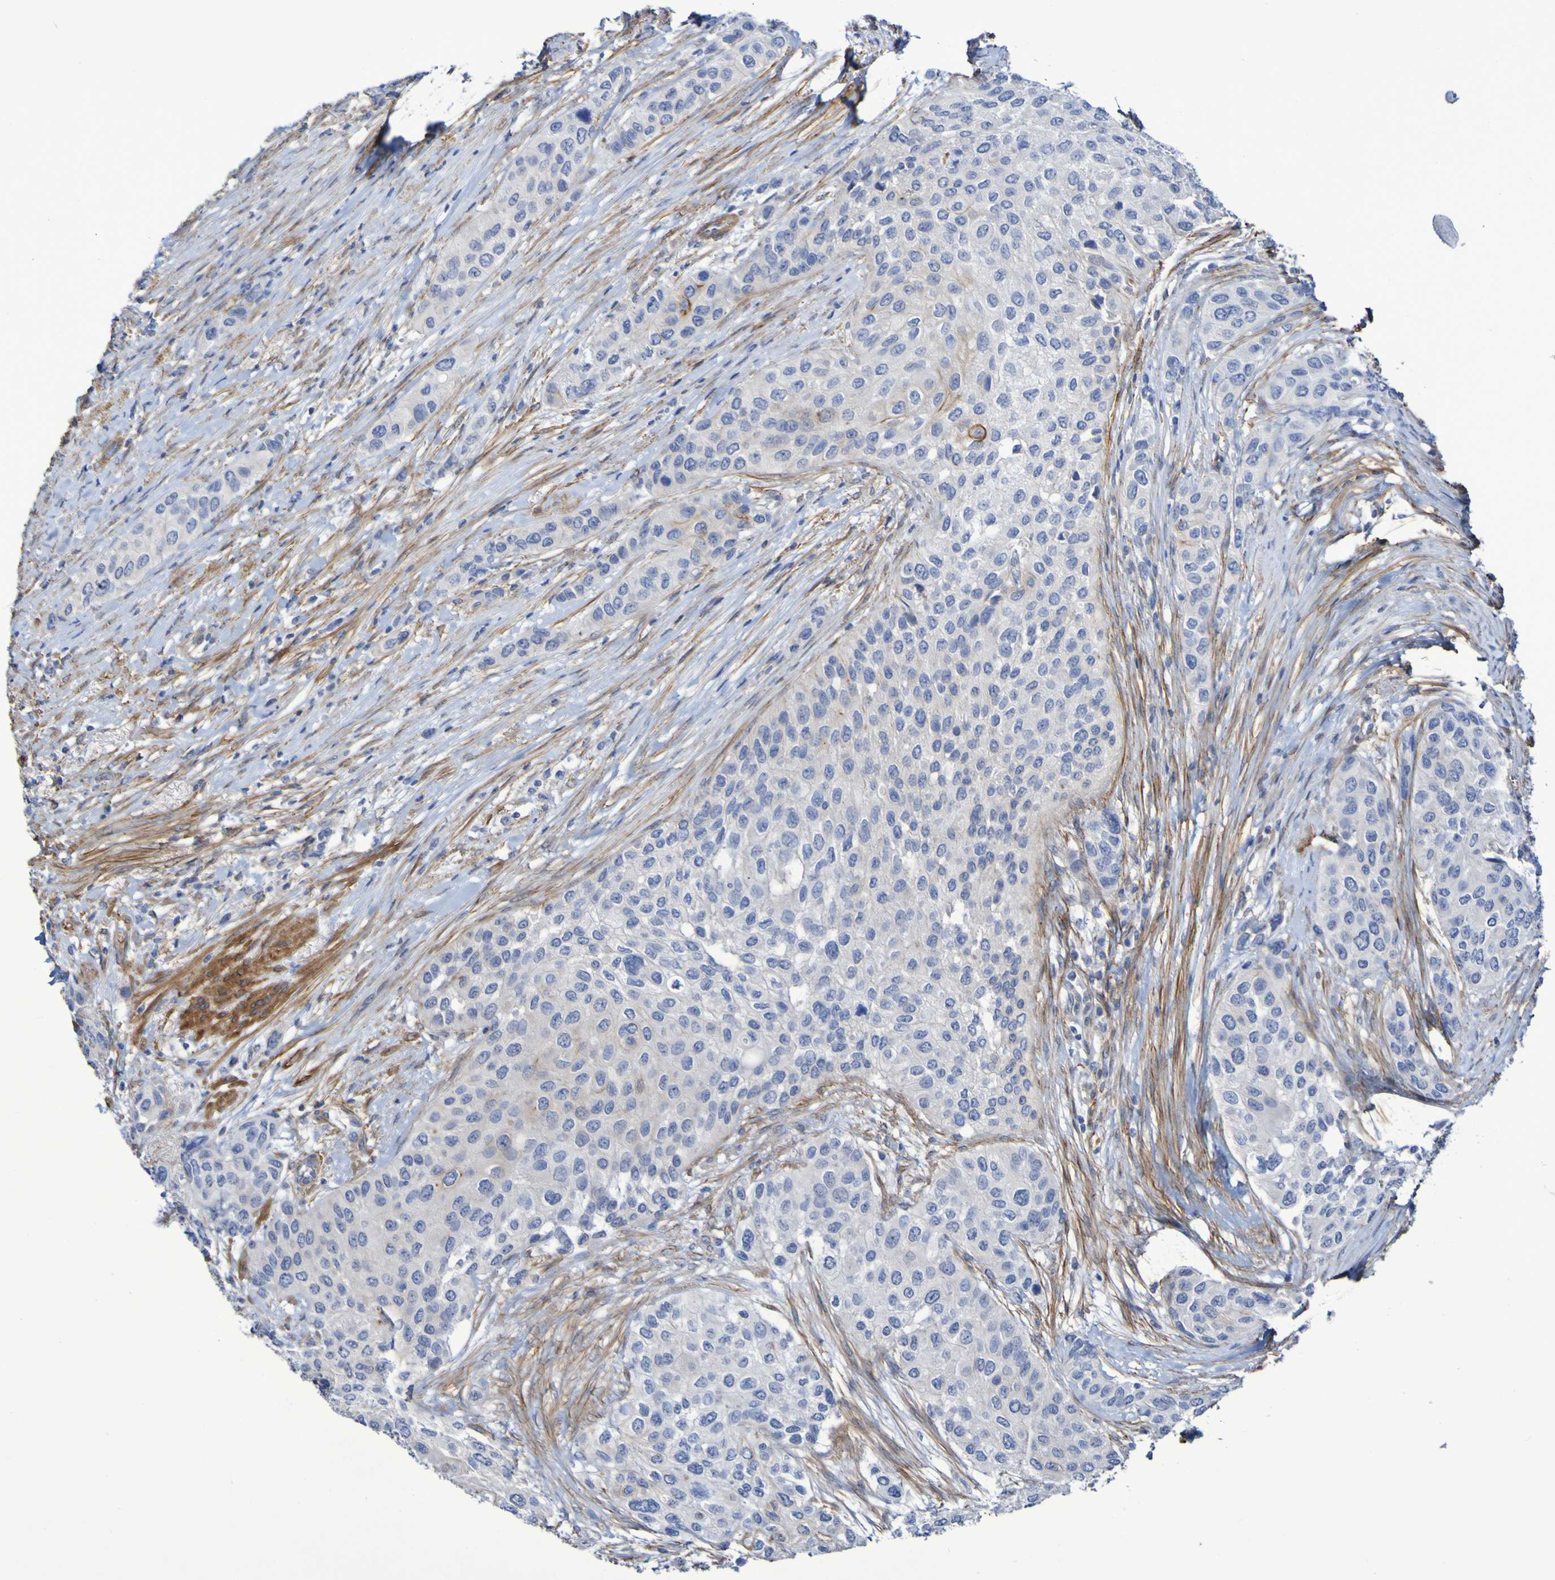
{"staining": {"intensity": "negative", "quantity": "none", "location": "none"}, "tissue": "urothelial cancer", "cell_type": "Tumor cells", "image_type": "cancer", "snomed": [{"axis": "morphology", "description": "Urothelial carcinoma, High grade"}, {"axis": "topography", "description": "Urinary bladder"}], "caption": "Immunohistochemistry (IHC) of high-grade urothelial carcinoma exhibits no expression in tumor cells.", "gene": "LPP", "patient": {"sex": "female", "age": 56}}